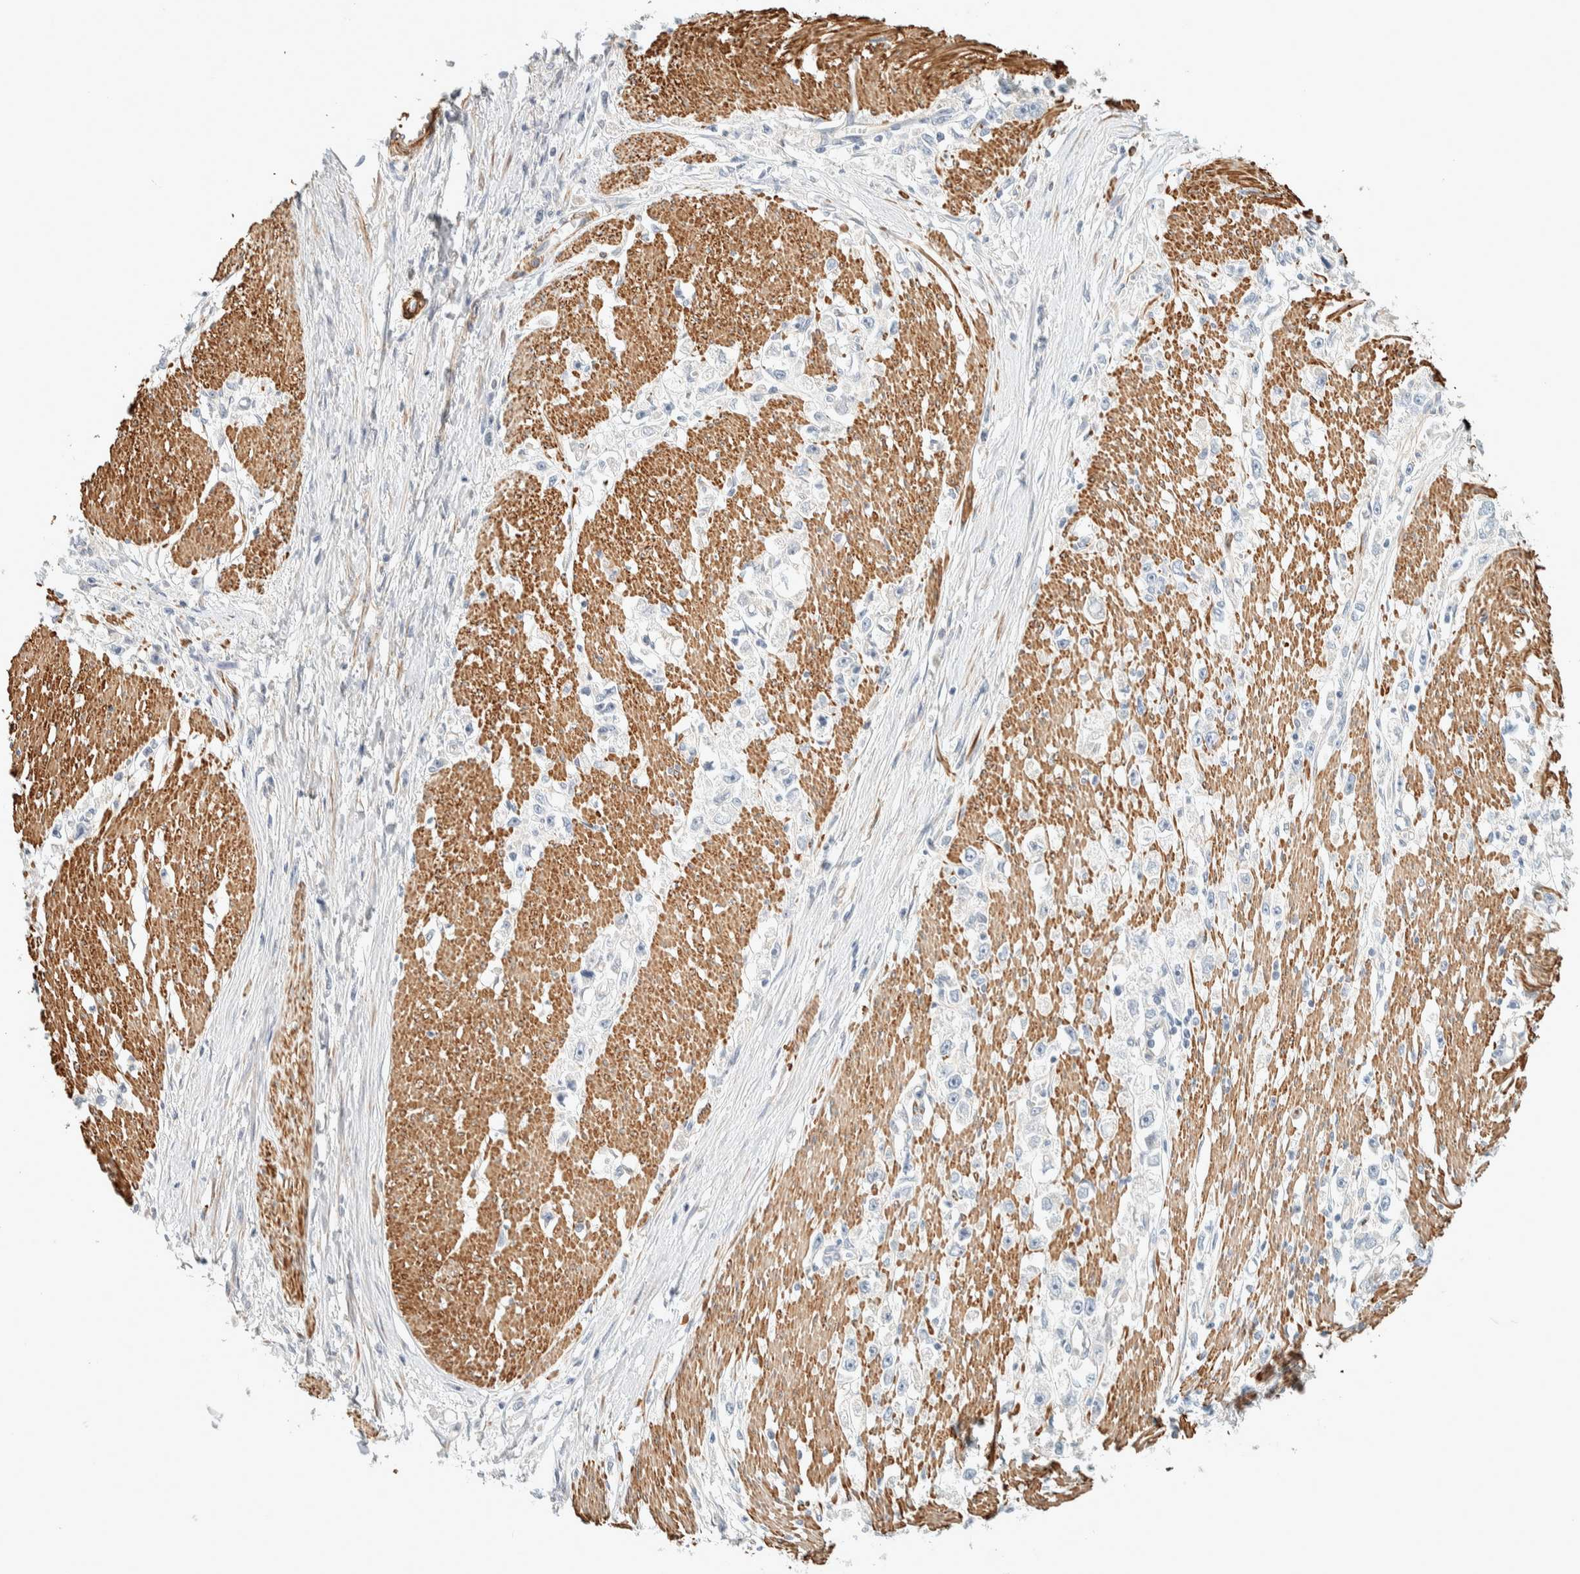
{"staining": {"intensity": "negative", "quantity": "none", "location": "none"}, "tissue": "stomach cancer", "cell_type": "Tumor cells", "image_type": "cancer", "snomed": [{"axis": "morphology", "description": "Adenocarcinoma, NOS"}, {"axis": "topography", "description": "Stomach"}], "caption": "Tumor cells show no significant positivity in stomach cancer.", "gene": "CDR2", "patient": {"sex": "female", "age": 59}}